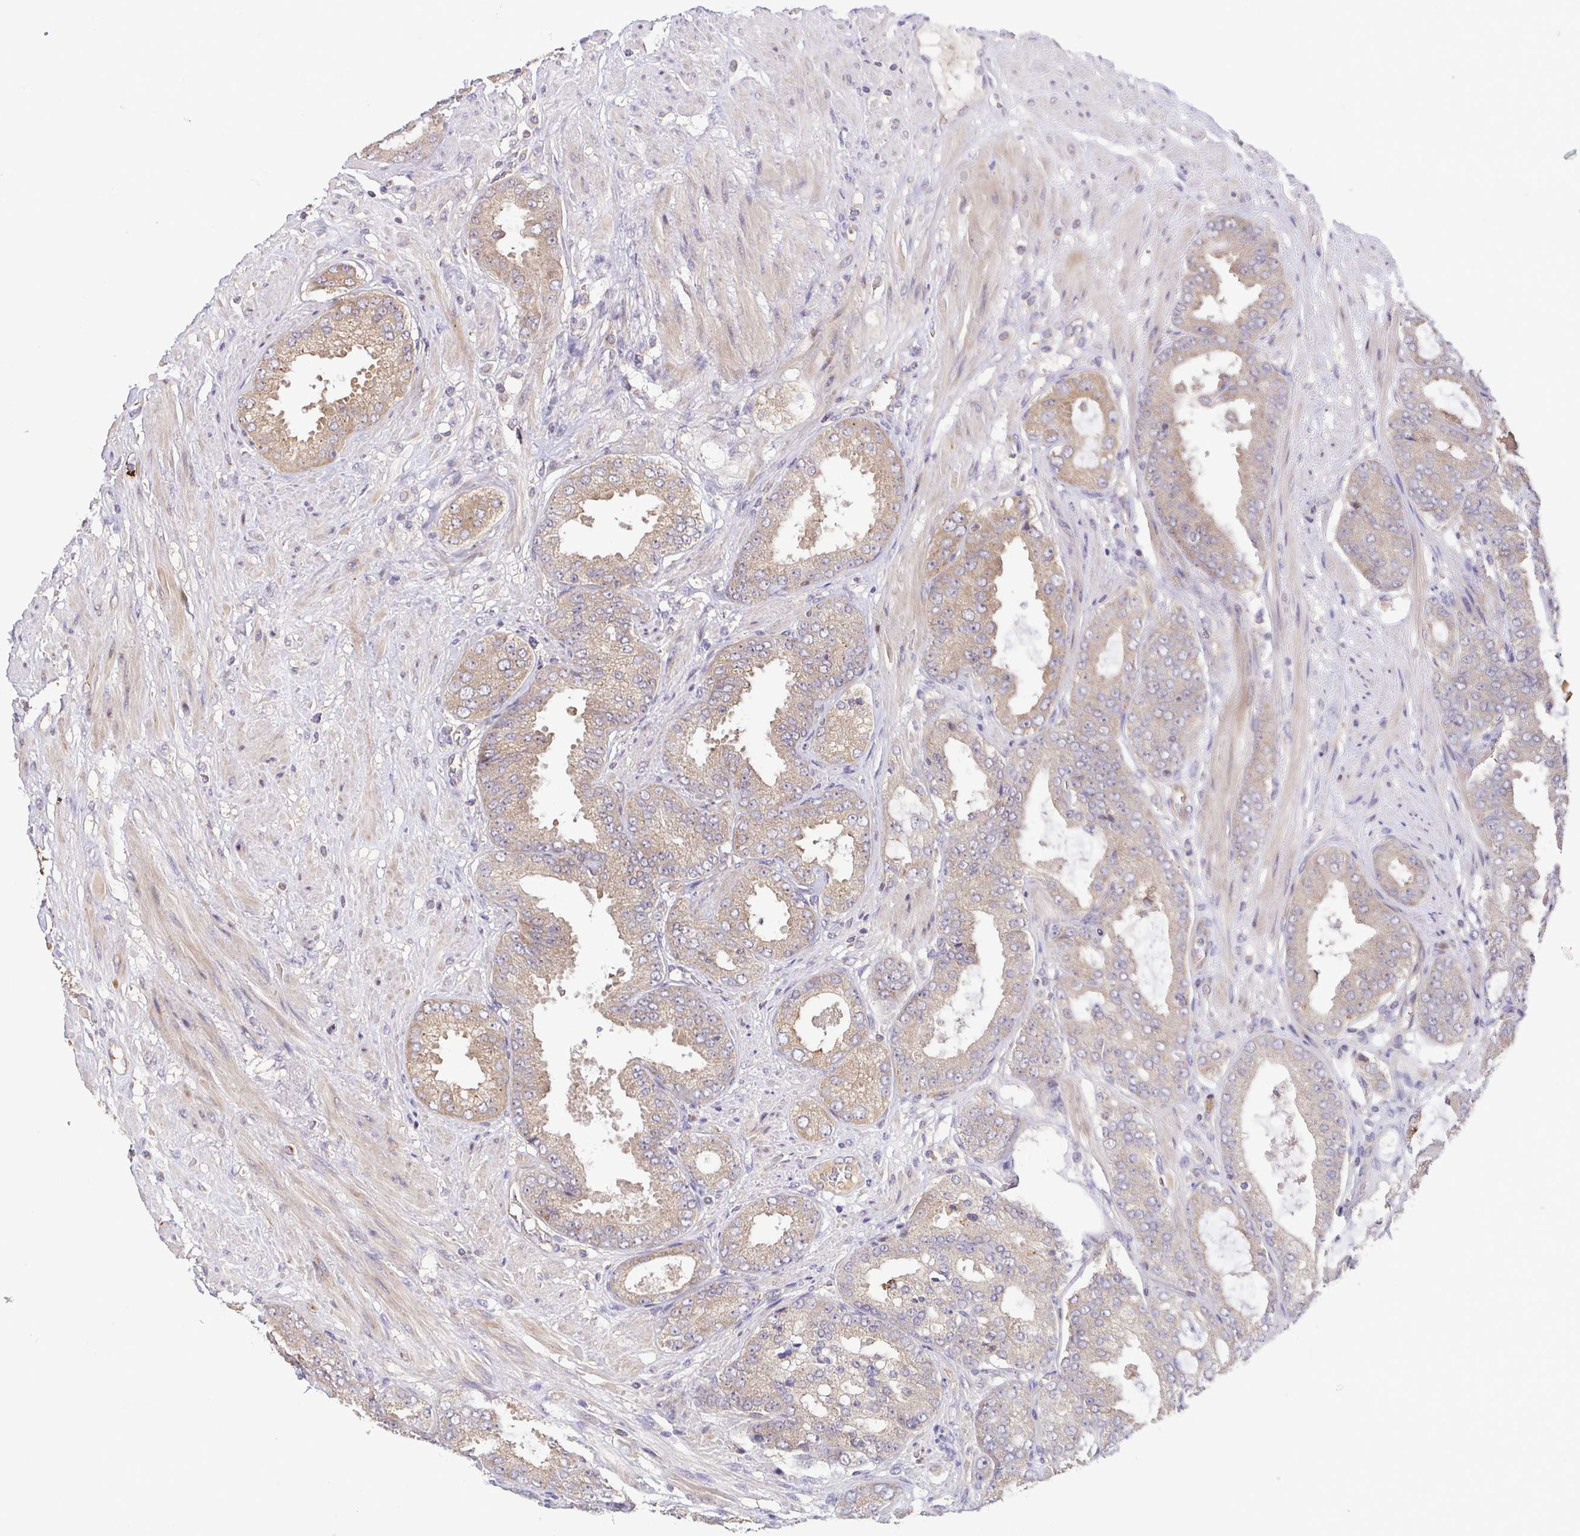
{"staining": {"intensity": "moderate", "quantity": ">75%", "location": "cytoplasmic/membranous"}, "tissue": "prostate cancer", "cell_type": "Tumor cells", "image_type": "cancer", "snomed": [{"axis": "morphology", "description": "Adenocarcinoma, High grade"}, {"axis": "topography", "description": "Prostate"}], "caption": "About >75% of tumor cells in human prostate cancer reveal moderate cytoplasmic/membranous protein expression as visualized by brown immunohistochemical staining.", "gene": "OSBPL7", "patient": {"sex": "male", "age": 71}}